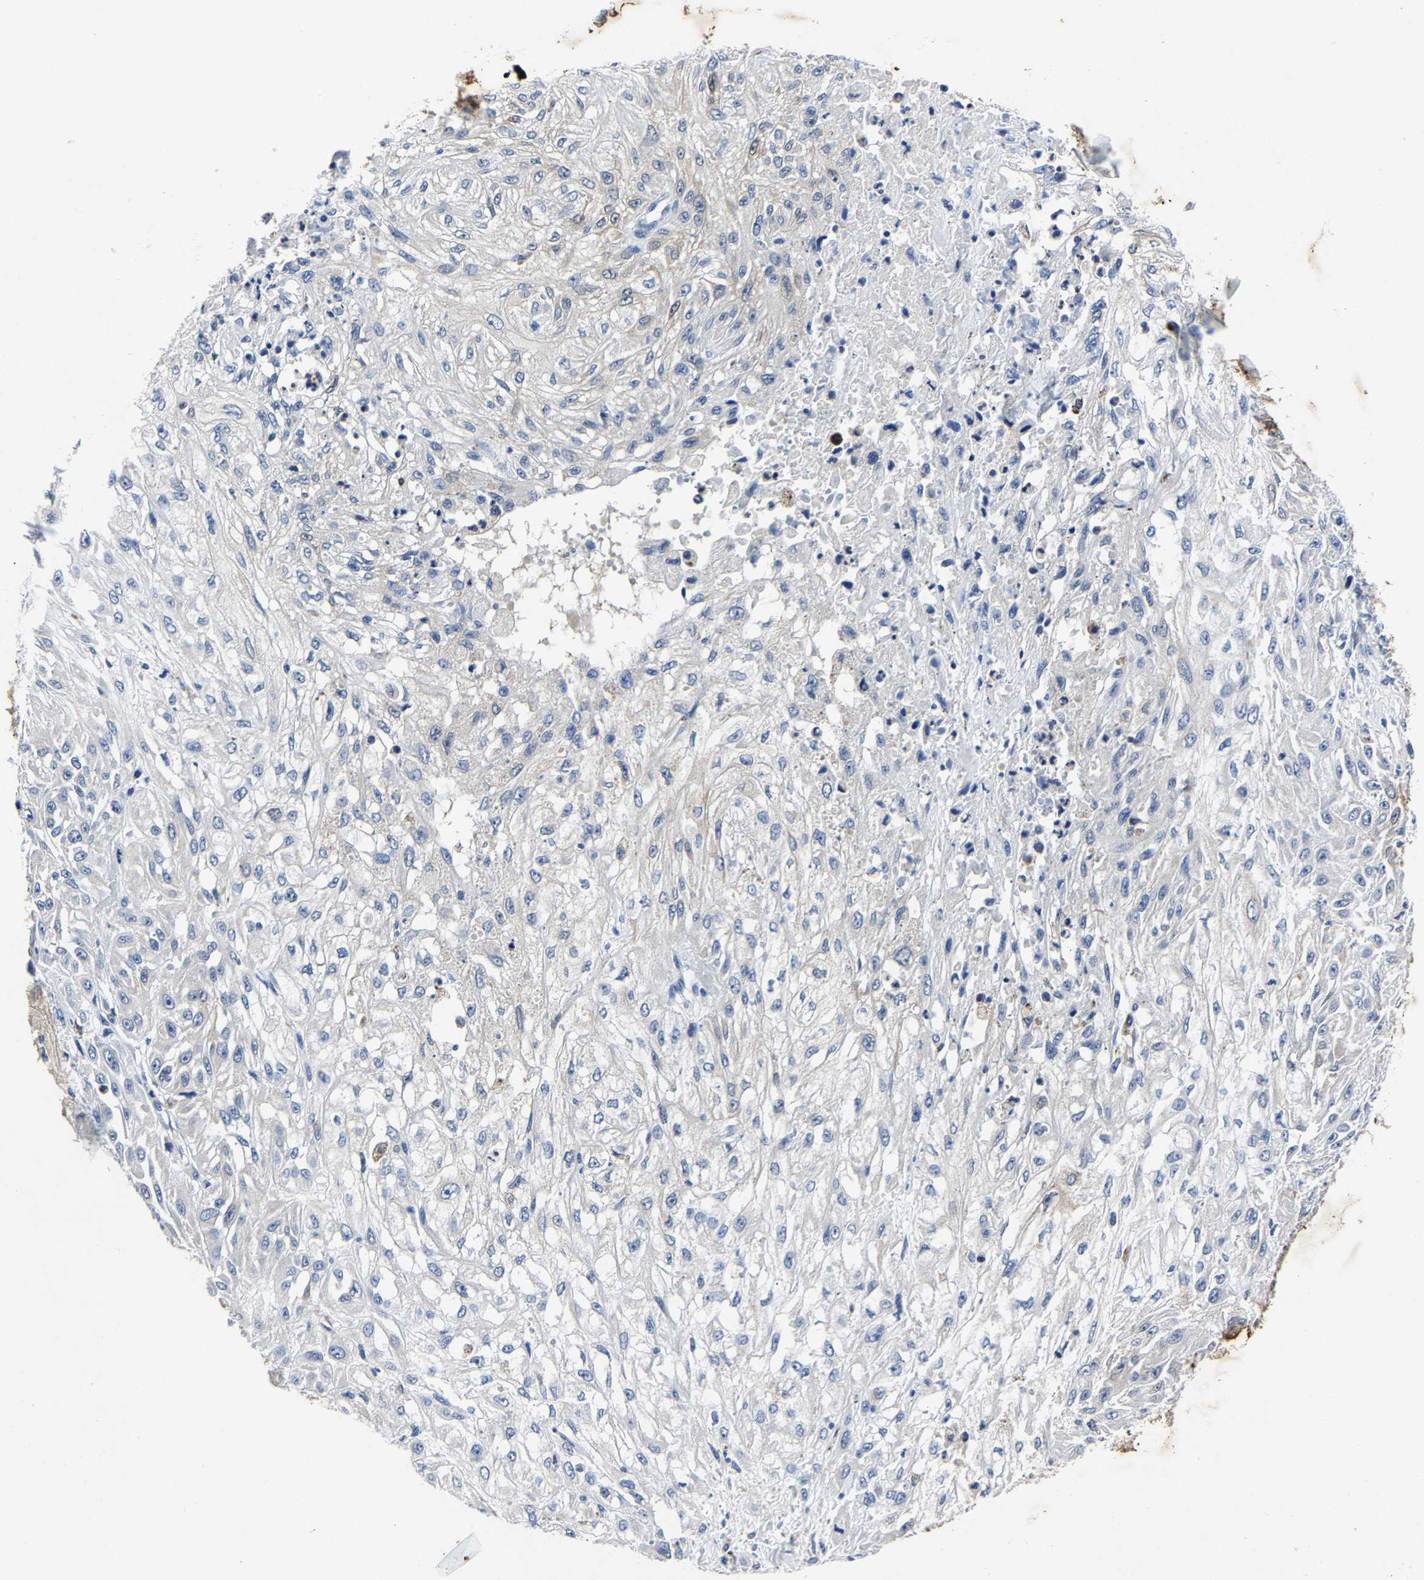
{"staining": {"intensity": "negative", "quantity": "none", "location": "none"}, "tissue": "skin cancer", "cell_type": "Tumor cells", "image_type": "cancer", "snomed": [{"axis": "morphology", "description": "Squamous cell carcinoma, NOS"}, {"axis": "morphology", "description": "Squamous cell carcinoma, metastatic, NOS"}, {"axis": "topography", "description": "Skin"}, {"axis": "topography", "description": "Lymph node"}], "caption": "Immunohistochemistry of human squamous cell carcinoma (skin) exhibits no expression in tumor cells.", "gene": "PSPH", "patient": {"sex": "male", "age": 75}}